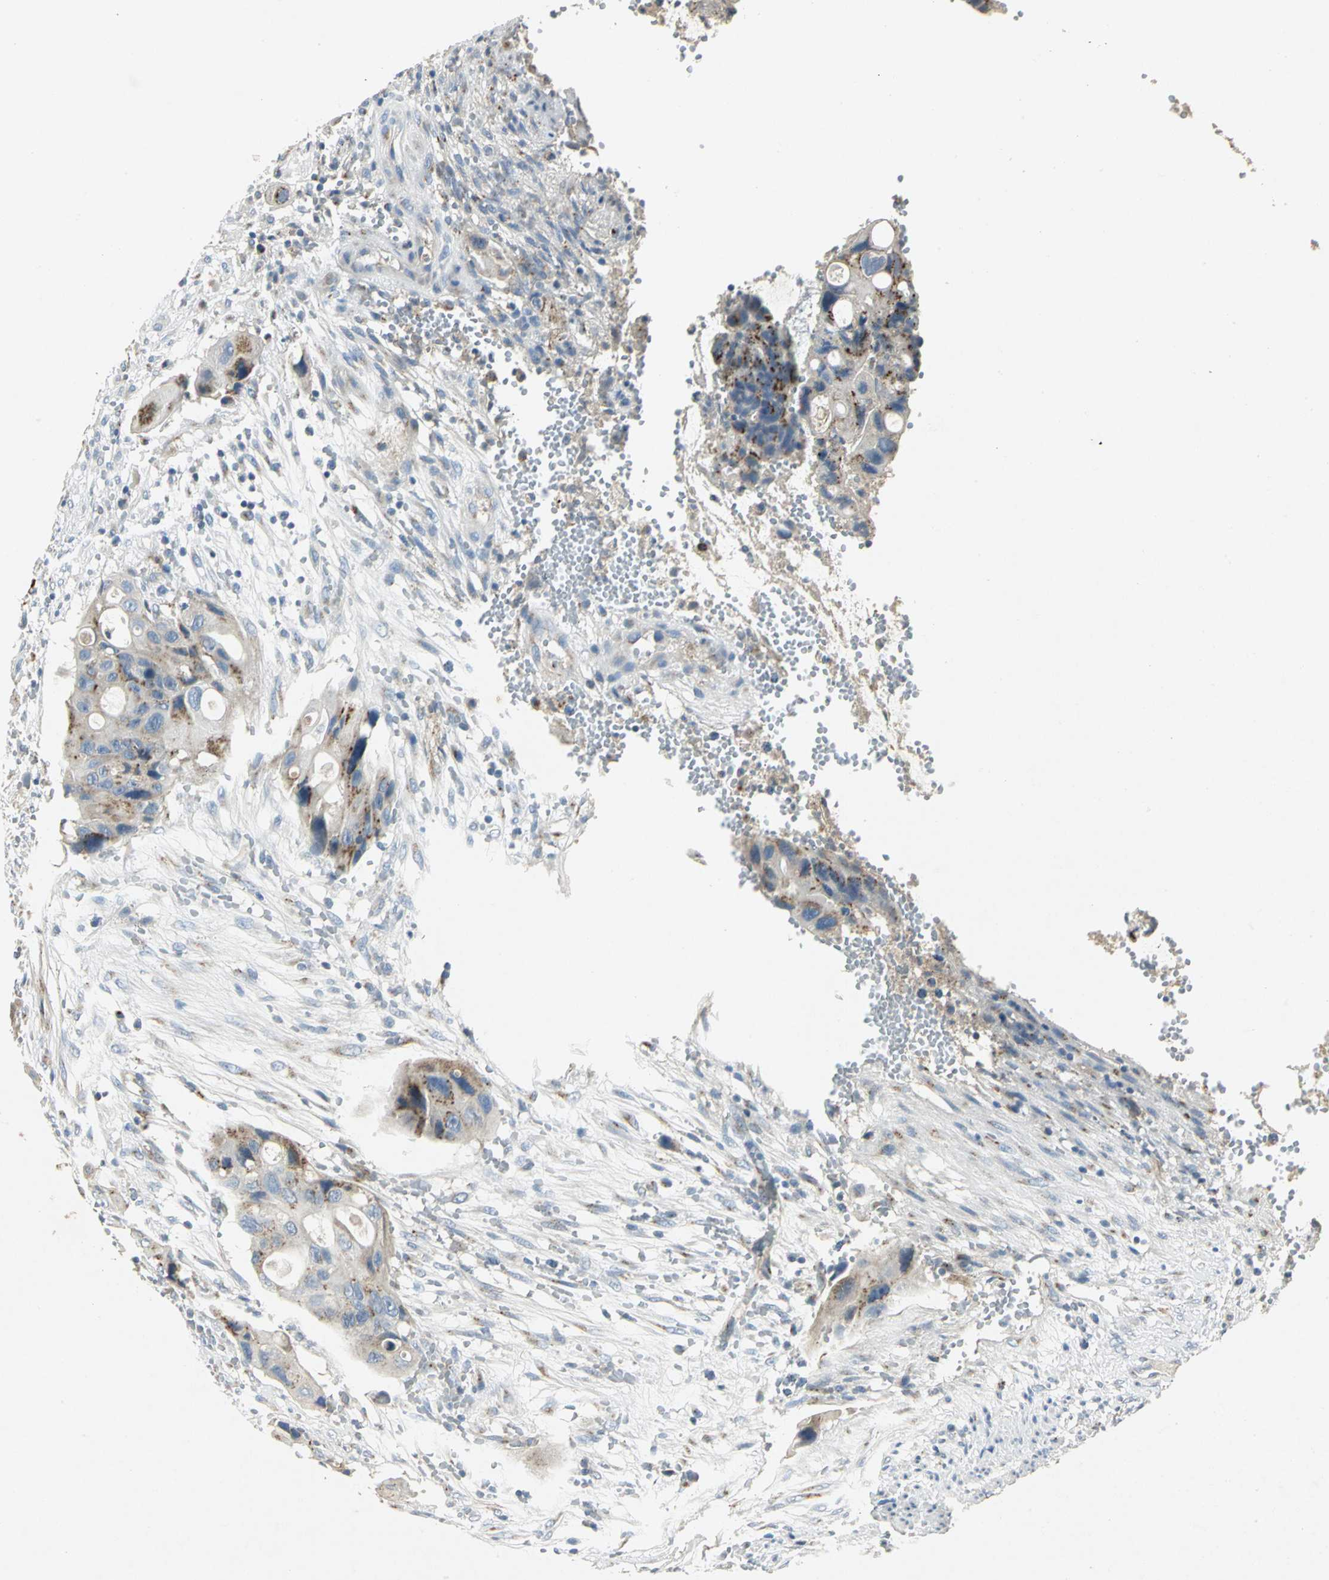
{"staining": {"intensity": "weak", "quantity": "25%-75%", "location": "cytoplasmic/membranous"}, "tissue": "colorectal cancer", "cell_type": "Tumor cells", "image_type": "cancer", "snomed": [{"axis": "morphology", "description": "Adenocarcinoma, NOS"}, {"axis": "topography", "description": "Colon"}], "caption": "Weak cytoplasmic/membranous expression is seen in about 25%-75% of tumor cells in colorectal adenocarcinoma.", "gene": "TM9SF2", "patient": {"sex": "female", "age": 57}}